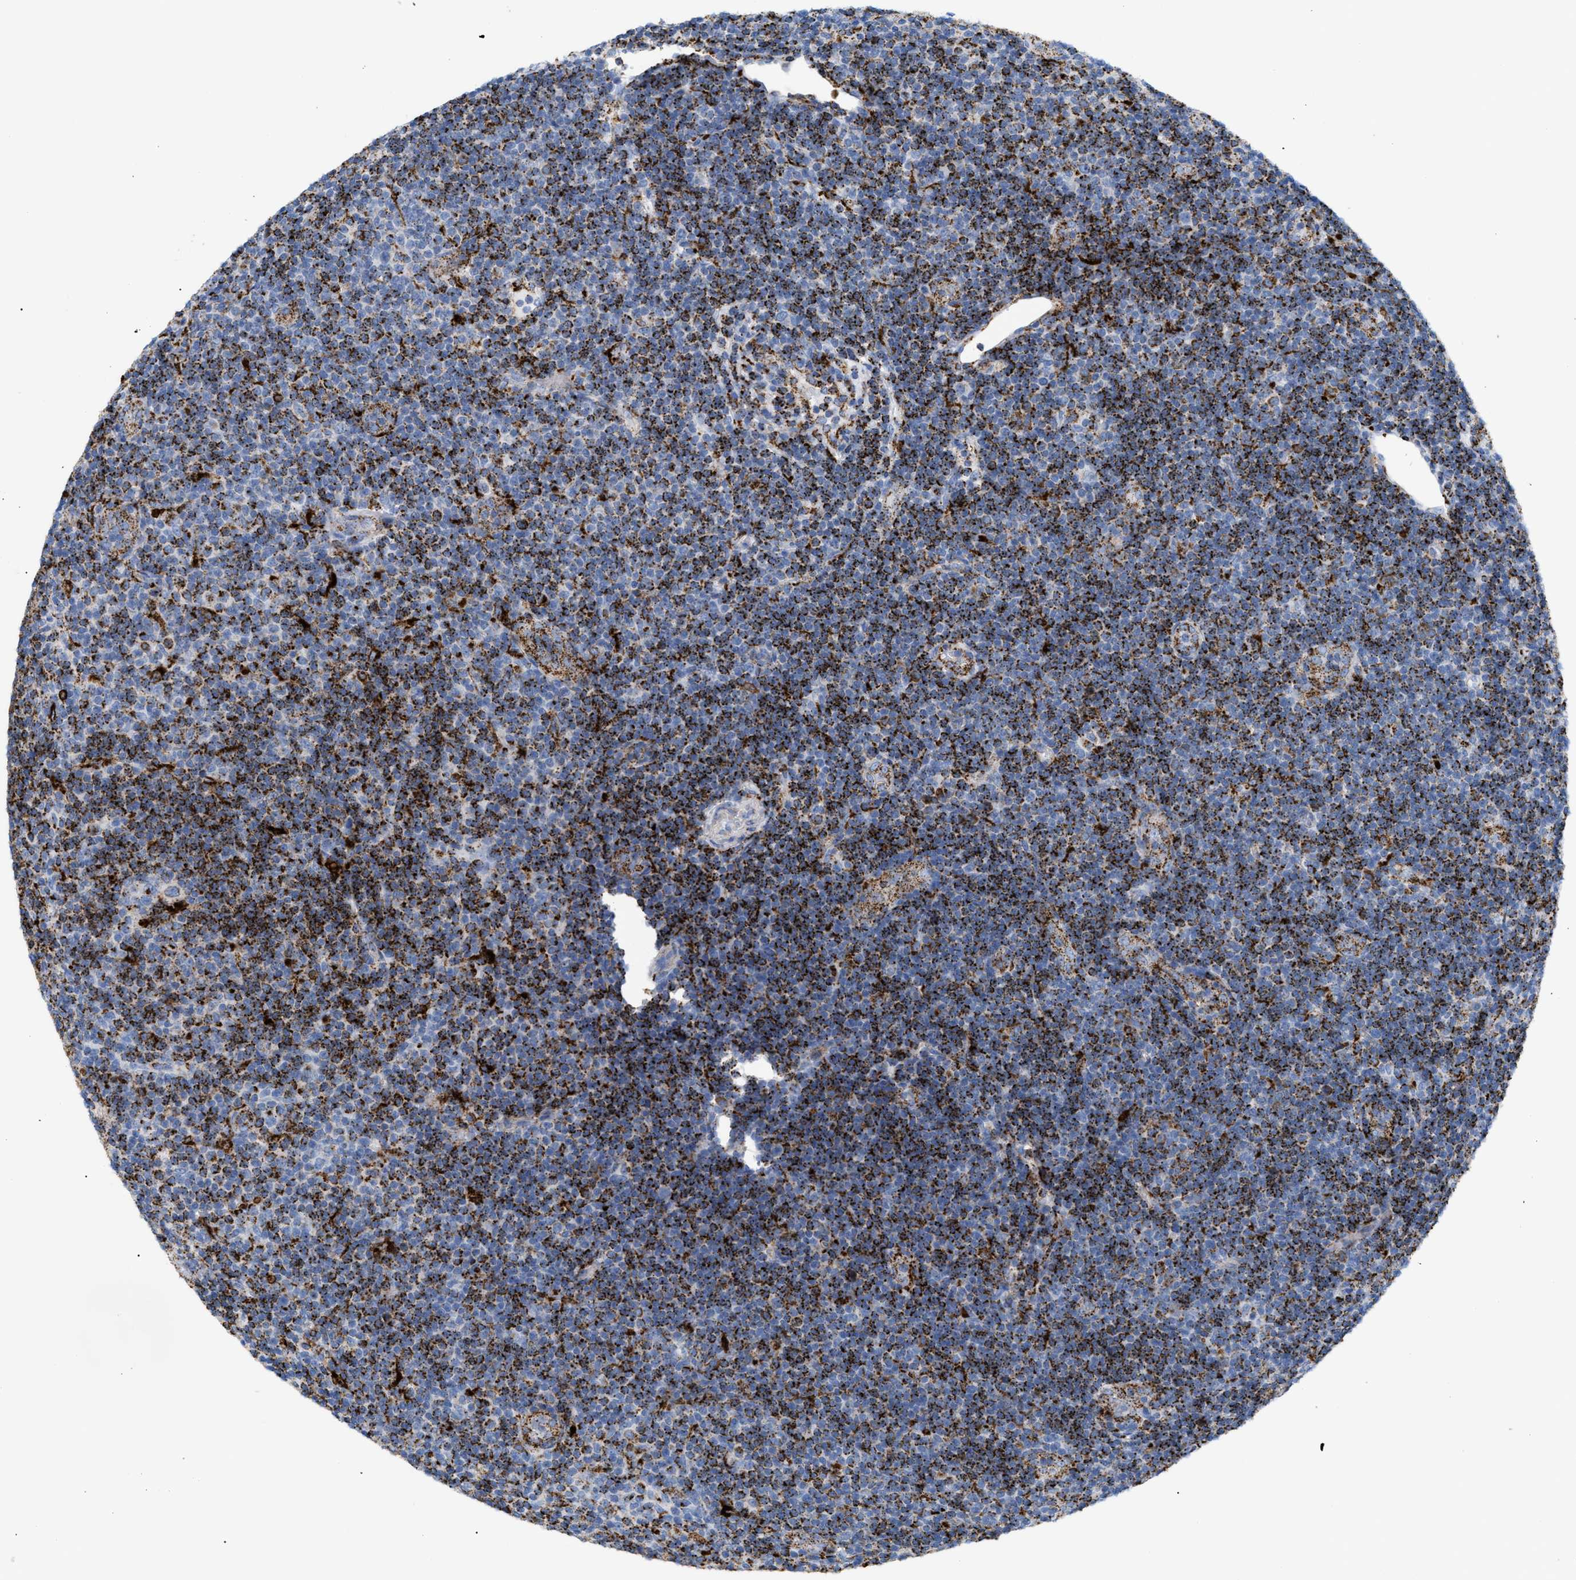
{"staining": {"intensity": "strong", "quantity": ">75%", "location": "cytoplasmic/membranous"}, "tissue": "lymphoma", "cell_type": "Tumor cells", "image_type": "cancer", "snomed": [{"axis": "morphology", "description": "Malignant lymphoma, non-Hodgkin's type, Low grade"}, {"axis": "topography", "description": "Lymph node"}], "caption": "The image demonstrates a brown stain indicating the presence of a protein in the cytoplasmic/membranous of tumor cells in lymphoma. The staining was performed using DAB to visualize the protein expression in brown, while the nuclei were stained in blue with hematoxylin (Magnification: 20x).", "gene": "DRAM2", "patient": {"sex": "male", "age": 83}}